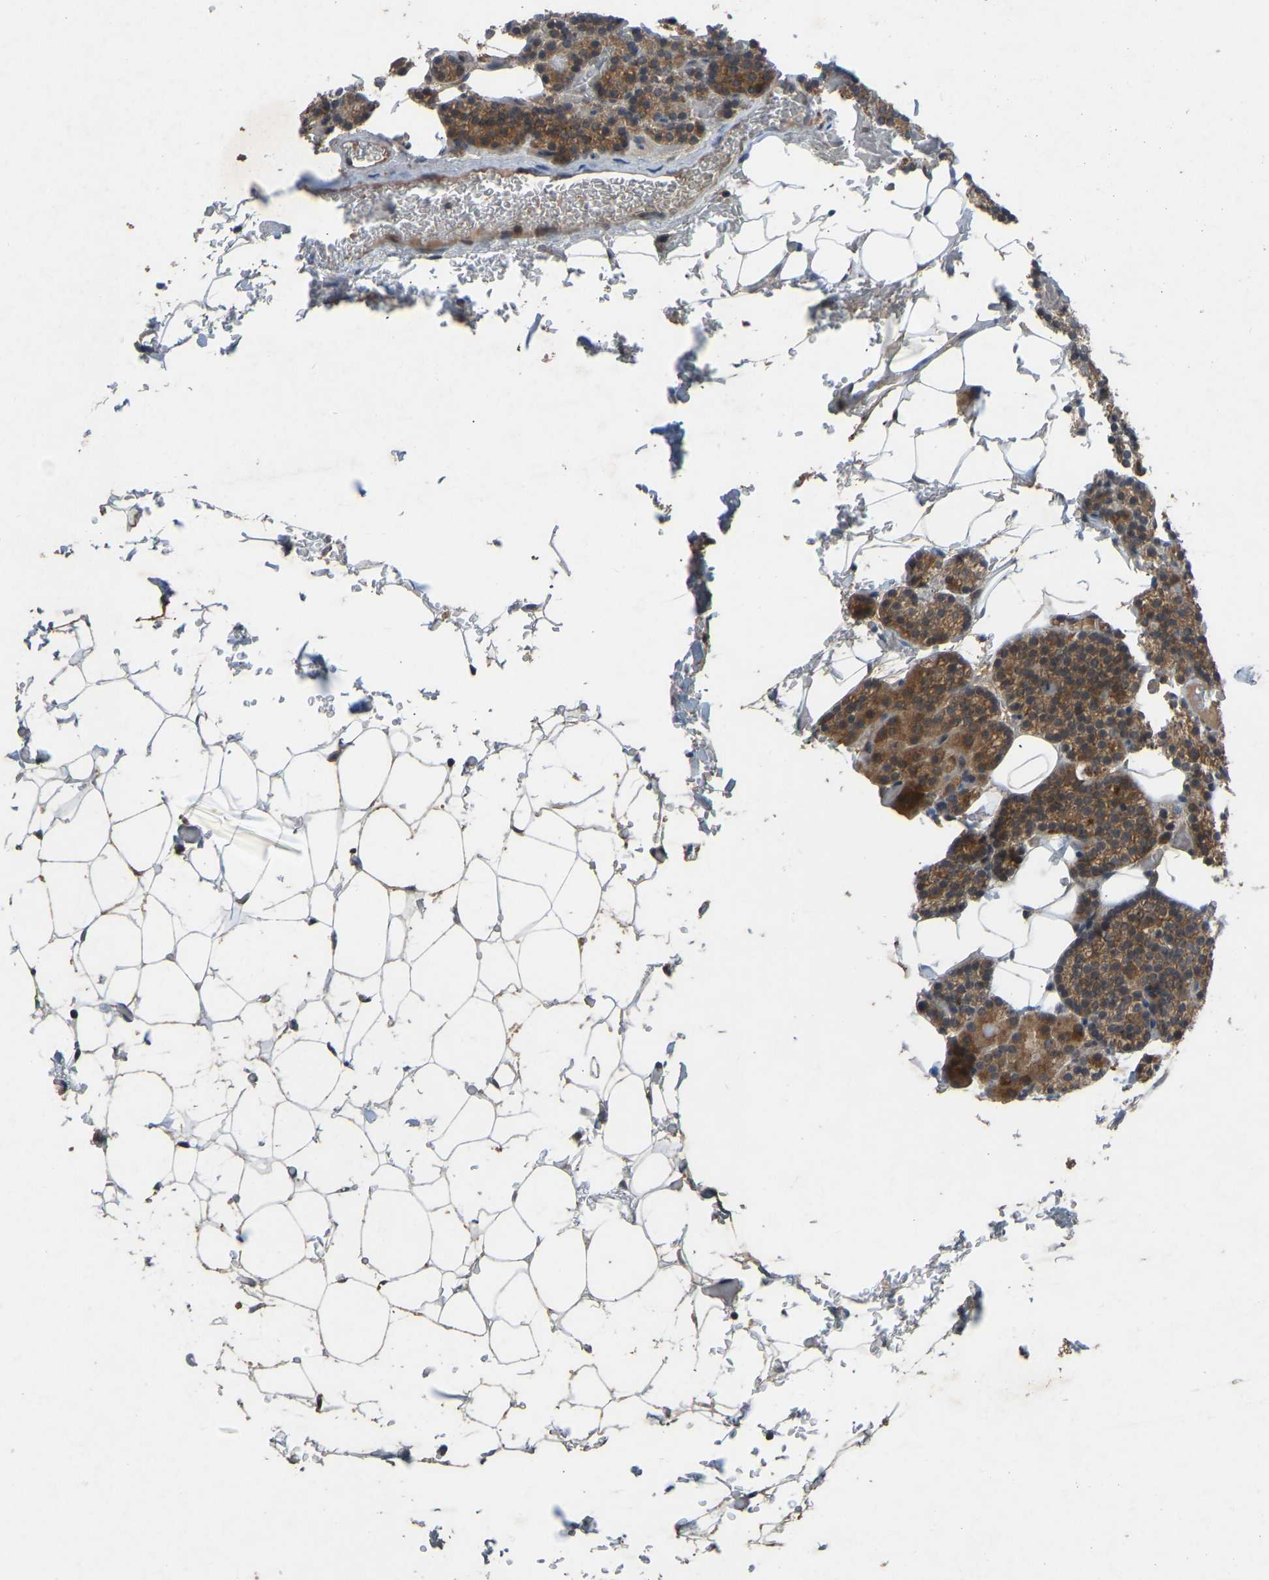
{"staining": {"intensity": "strong", "quantity": ">75%", "location": "cytoplasmic/membranous"}, "tissue": "parathyroid gland", "cell_type": "Glandular cells", "image_type": "normal", "snomed": [{"axis": "morphology", "description": "Normal tissue, NOS"}, {"axis": "morphology", "description": "Inflammation chronic"}, {"axis": "morphology", "description": "Goiter, colloid"}, {"axis": "topography", "description": "Thyroid gland"}, {"axis": "topography", "description": "Parathyroid gland"}], "caption": "The image shows immunohistochemical staining of unremarkable parathyroid gland. There is strong cytoplasmic/membranous positivity is present in approximately >75% of glandular cells. Immunohistochemistry (ihc) stains the protein of interest in brown and the nuclei are stained blue.", "gene": "ZNF71", "patient": {"sex": "male", "age": 65}}